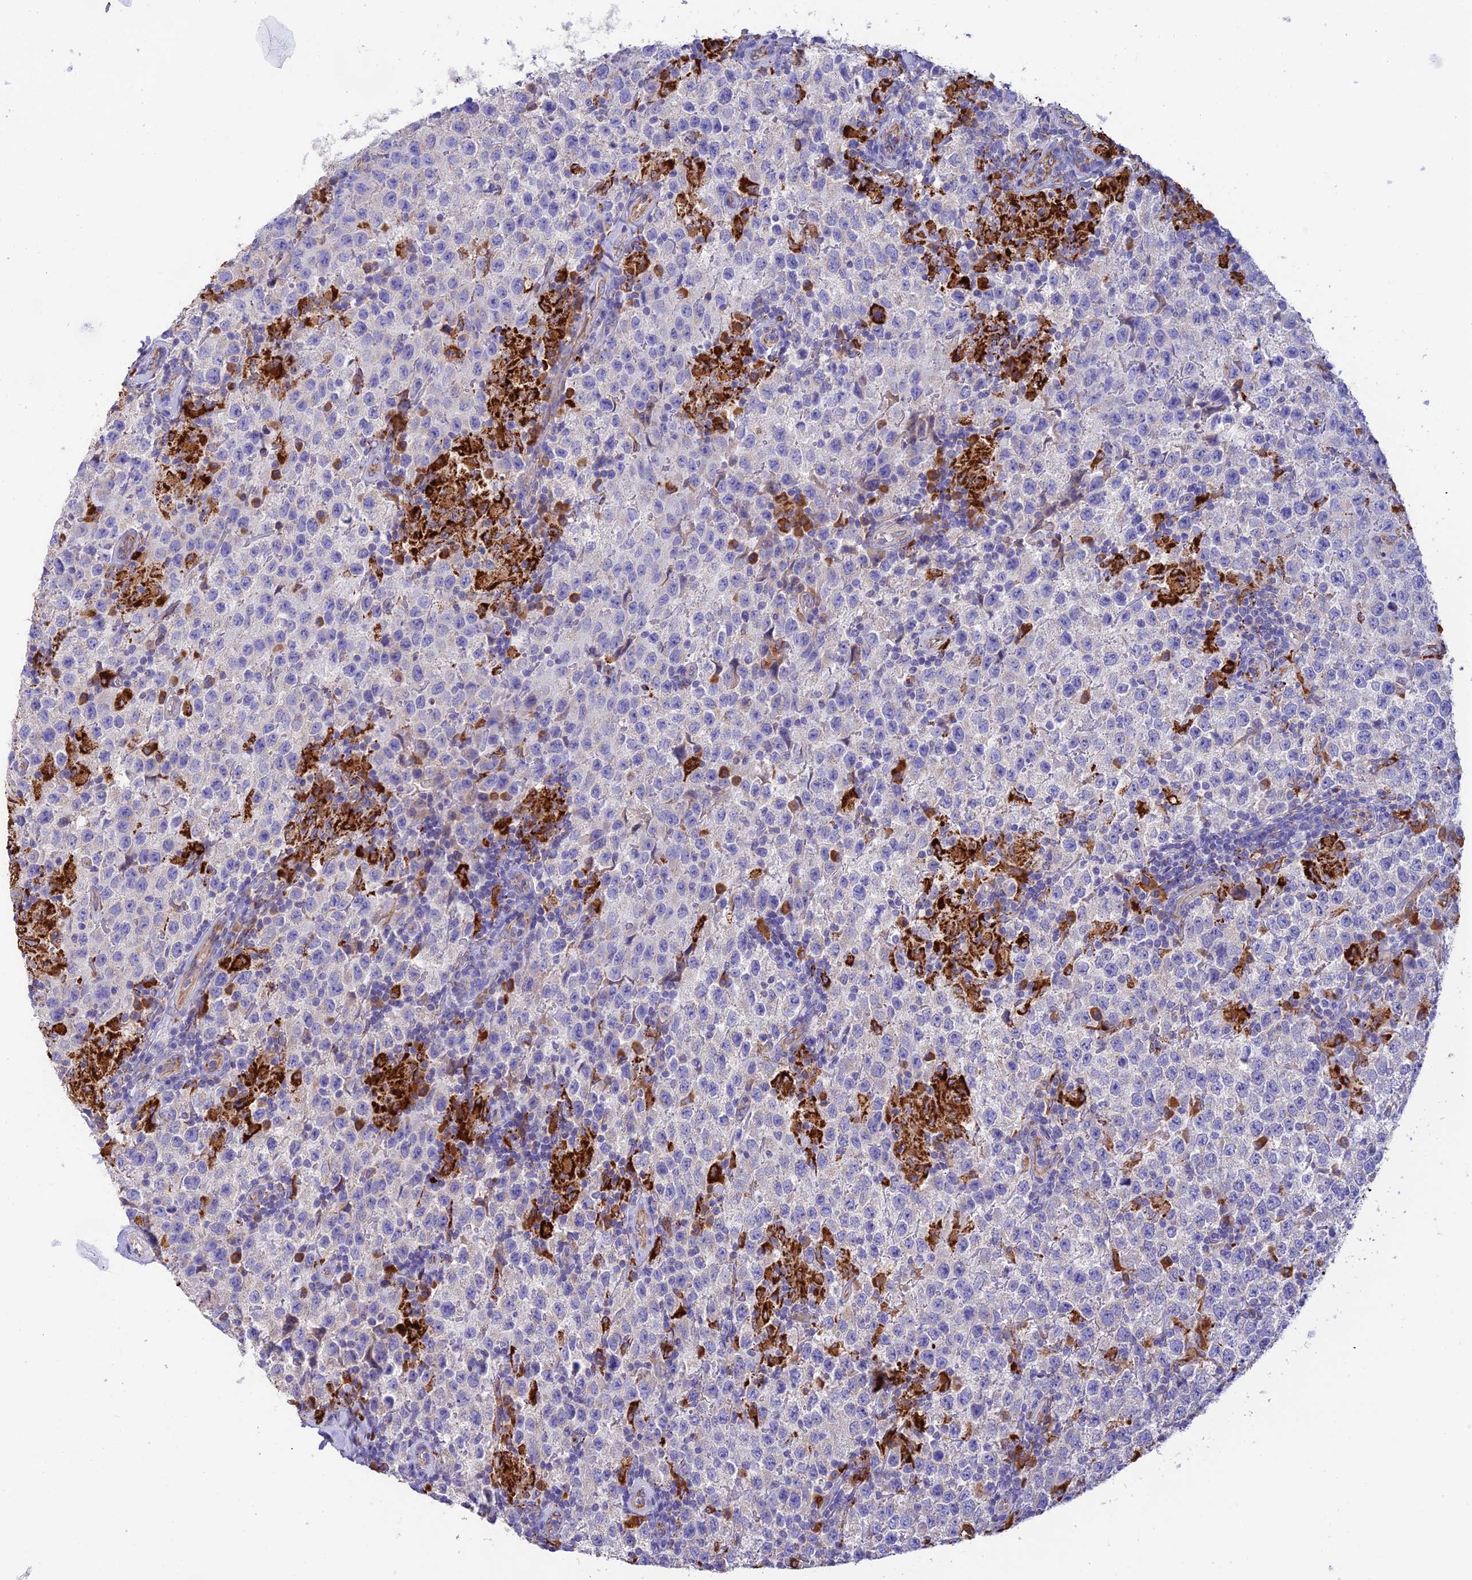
{"staining": {"intensity": "negative", "quantity": "none", "location": "none"}, "tissue": "testis cancer", "cell_type": "Tumor cells", "image_type": "cancer", "snomed": [{"axis": "morphology", "description": "Seminoma, NOS"}, {"axis": "morphology", "description": "Carcinoma, Embryonal, NOS"}, {"axis": "topography", "description": "Testis"}], "caption": "Immunohistochemistry of embryonal carcinoma (testis) displays no positivity in tumor cells. The staining was performed using DAB (3,3'-diaminobenzidine) to visualize the protein expression in brown, while the nuclei were stained in blue with hematoxylin (Magnification: 20x).", "gene": "VKORC1", "patient": {"sex": "male", "age": 41}}